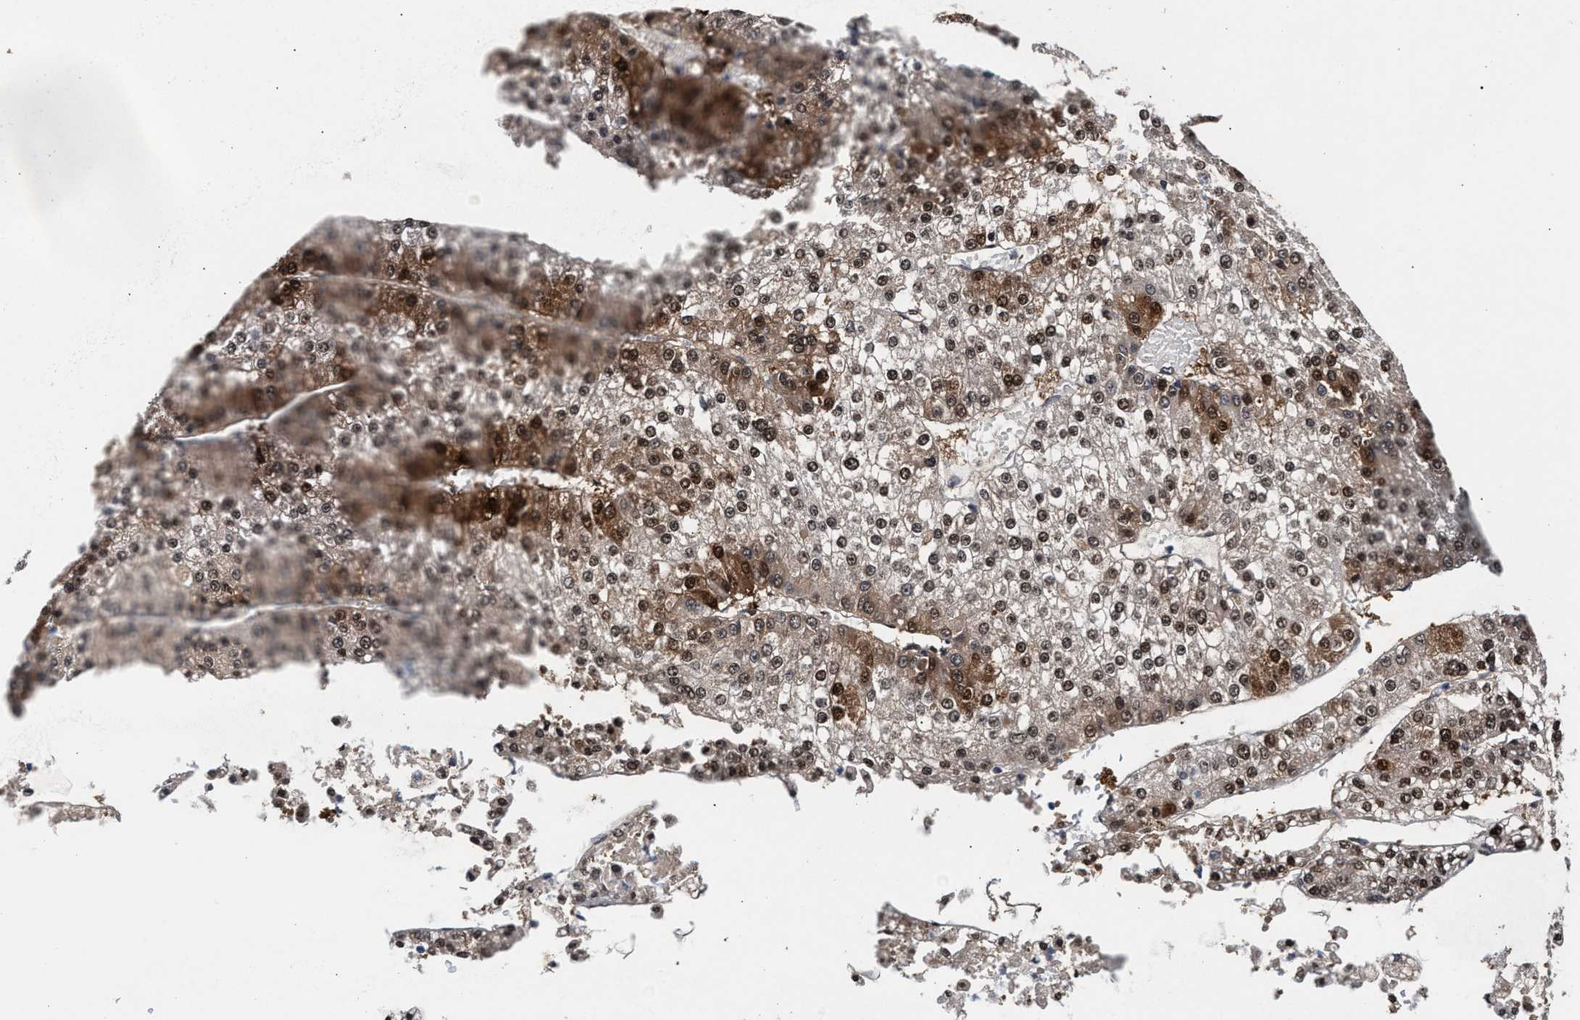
{"staining": {"intensity": "strong", "quantity": ">75%", "location": "cytoplasmic/membranous,nuclear"}, "tissue": "liver cancer", "cell_type": "Tumor cells", "image_type": "cancer", "snomed": [{"axis": "morphology", "description": "Carcinoma, Hepatocellular, NOS"}, {"axis": "topography", "description": "Liver"}], "caption": "This is an image of IHC staining of liver cancer (hepatocellular carcinoma), which shows strong positivity in the cytoplasmic/membranous and nuclear of tumor cells.", "gene": "TP53I3", "patient": {"sex": "female", "age": 73}}